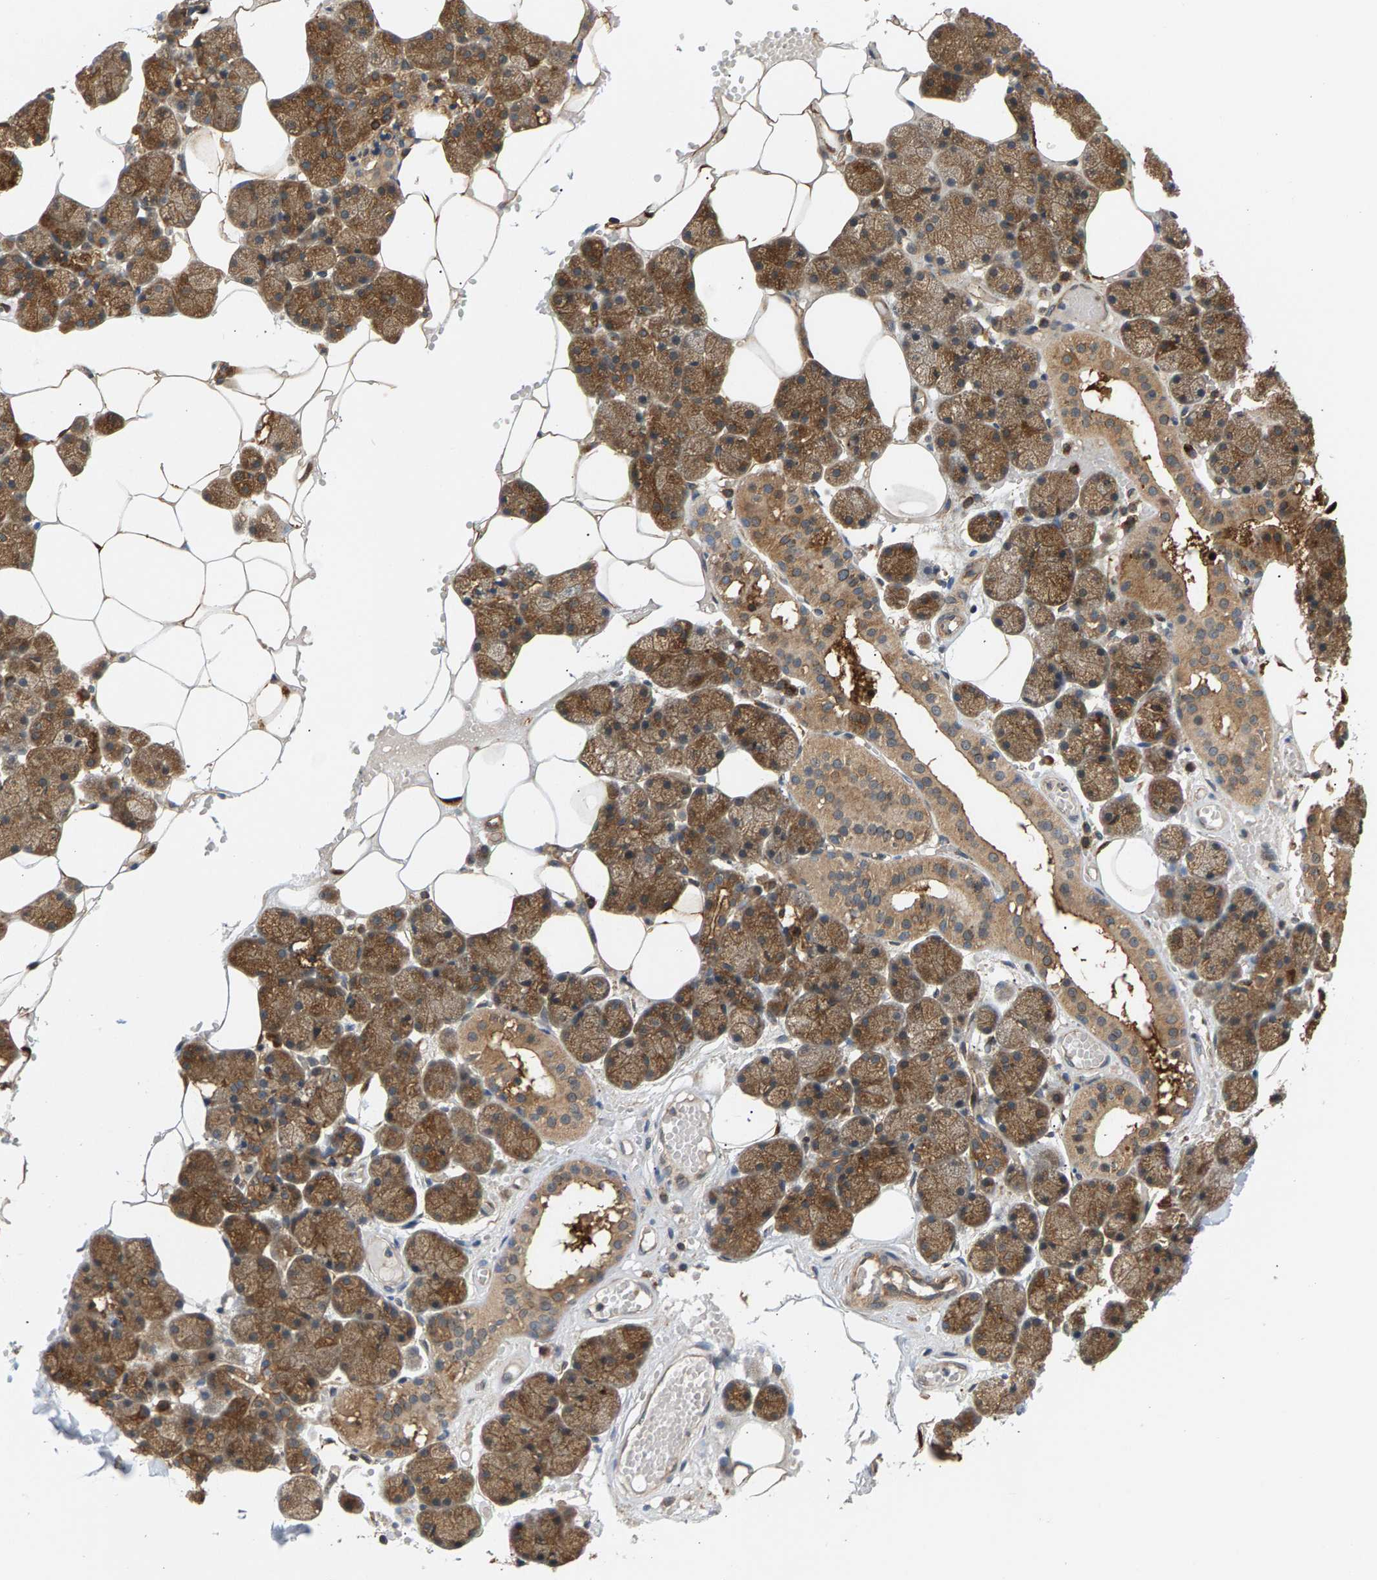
{"staining": {"intensity": "moderate", "quantity": ">75%", "location": "cytoplasmic/membranous"}, "tissue": "salivary gland", "cell_type": "Glandular cells", "image_type": "normal", "snomed": [{"axis": "morphology", "description": "Normal tissue, NOS"}, {"axis": "topography", "description": "Salivary gland"}], "caption": "Unremarkable salivary gland reveals moderate cytoplasmic/membranous expression in approximately >75% of glandular cells.", "gene": "MAP2K5", "patient": {"sex": "male", "age": 62}}